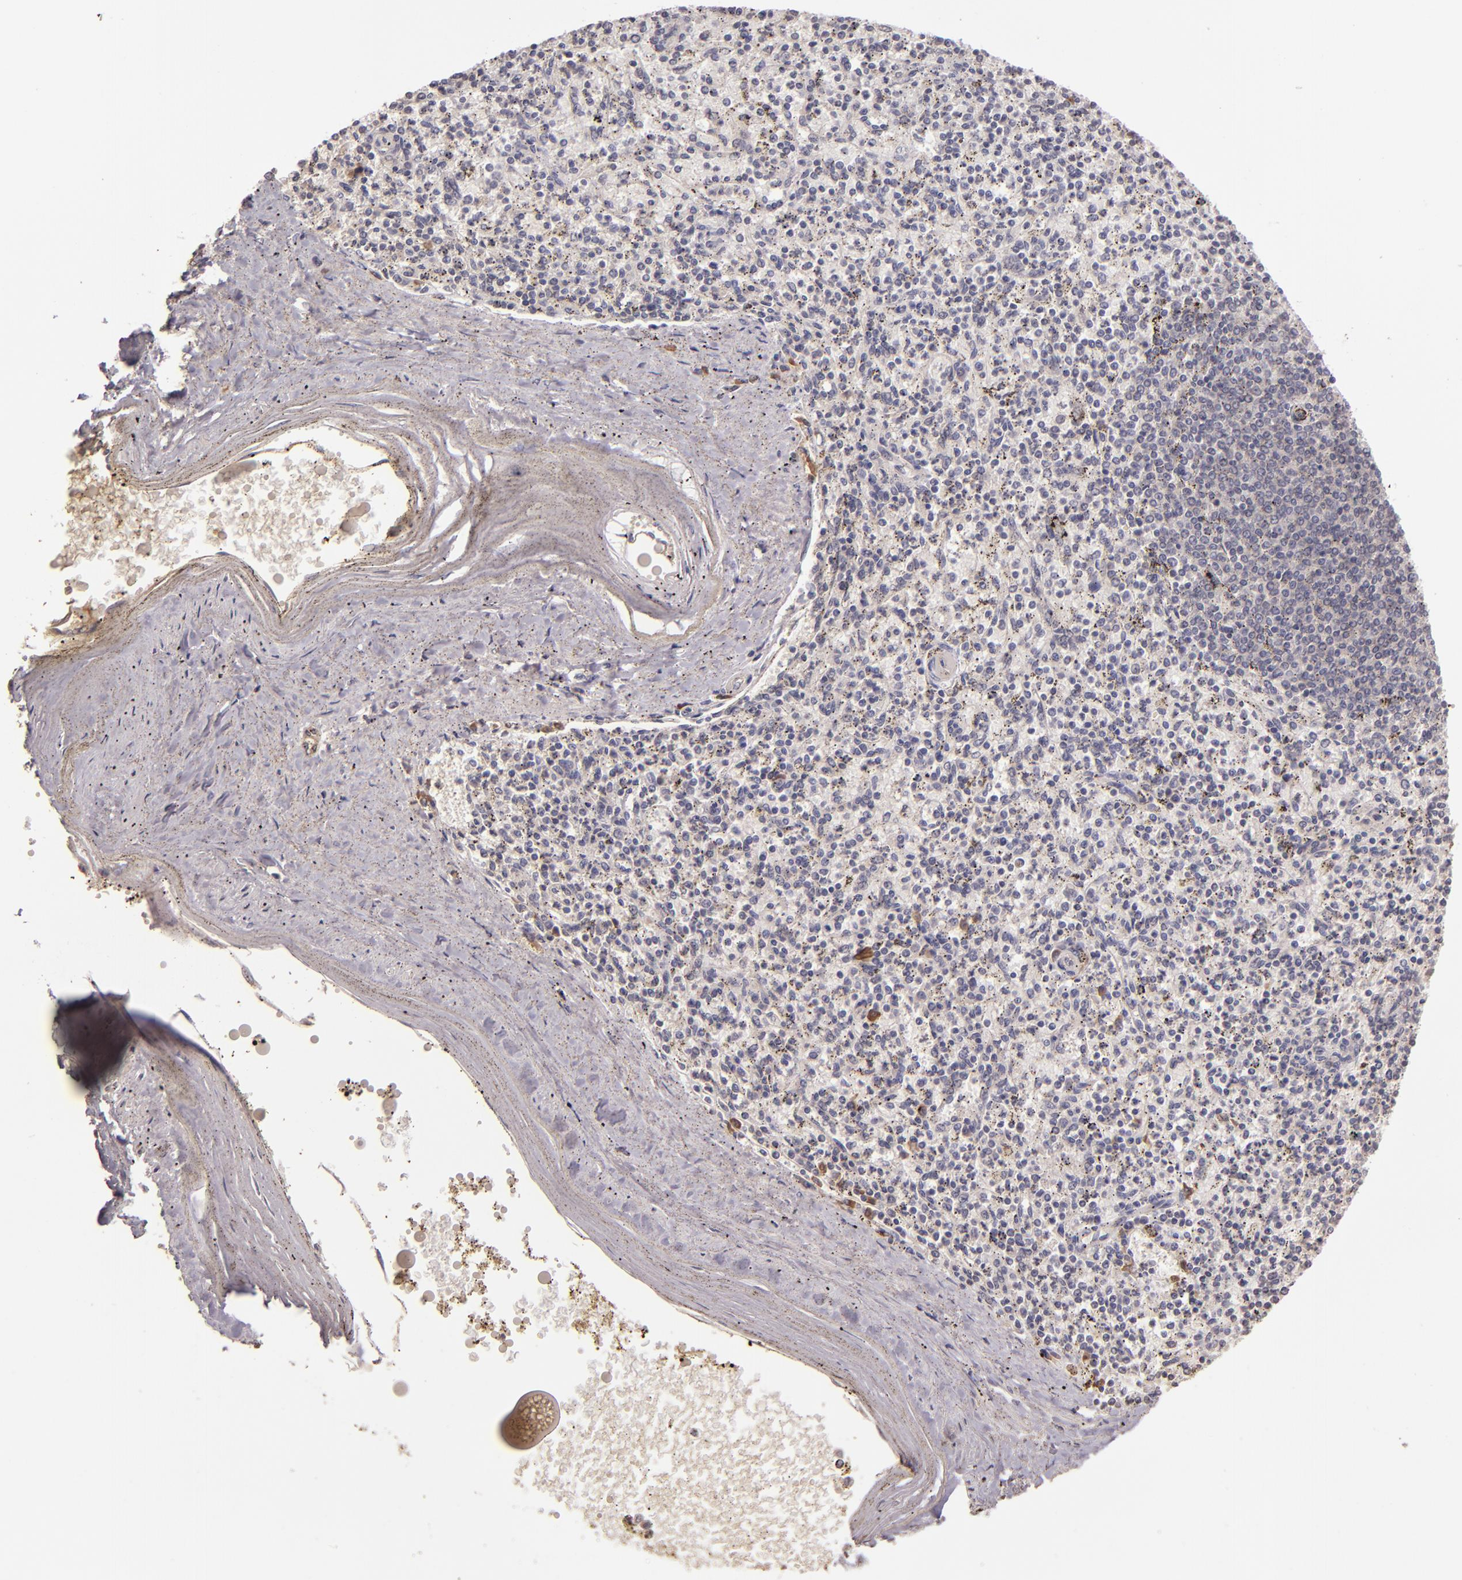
{"staining": {"intensity": "strong", "quantity": "<25%", "location": "cytoplasmic/membranous"}, "tissue": "spleen", "cell_type": "Cells in red pulp", "image_type": "normal", "snomed": [{"axis": "morphology", "description": "Normal tissue, NOS"}, {"axis": "topography", "description": "Spleen"}], "caption": "The image shows immunohistochemical staining of unremarkable spleen. There is strong cytoplasmic/membranous staining is appreciated in approximately <25% of cells in red pulp.", "gene": "ABL1", "patient": {"sex": "male", "age": 72}}